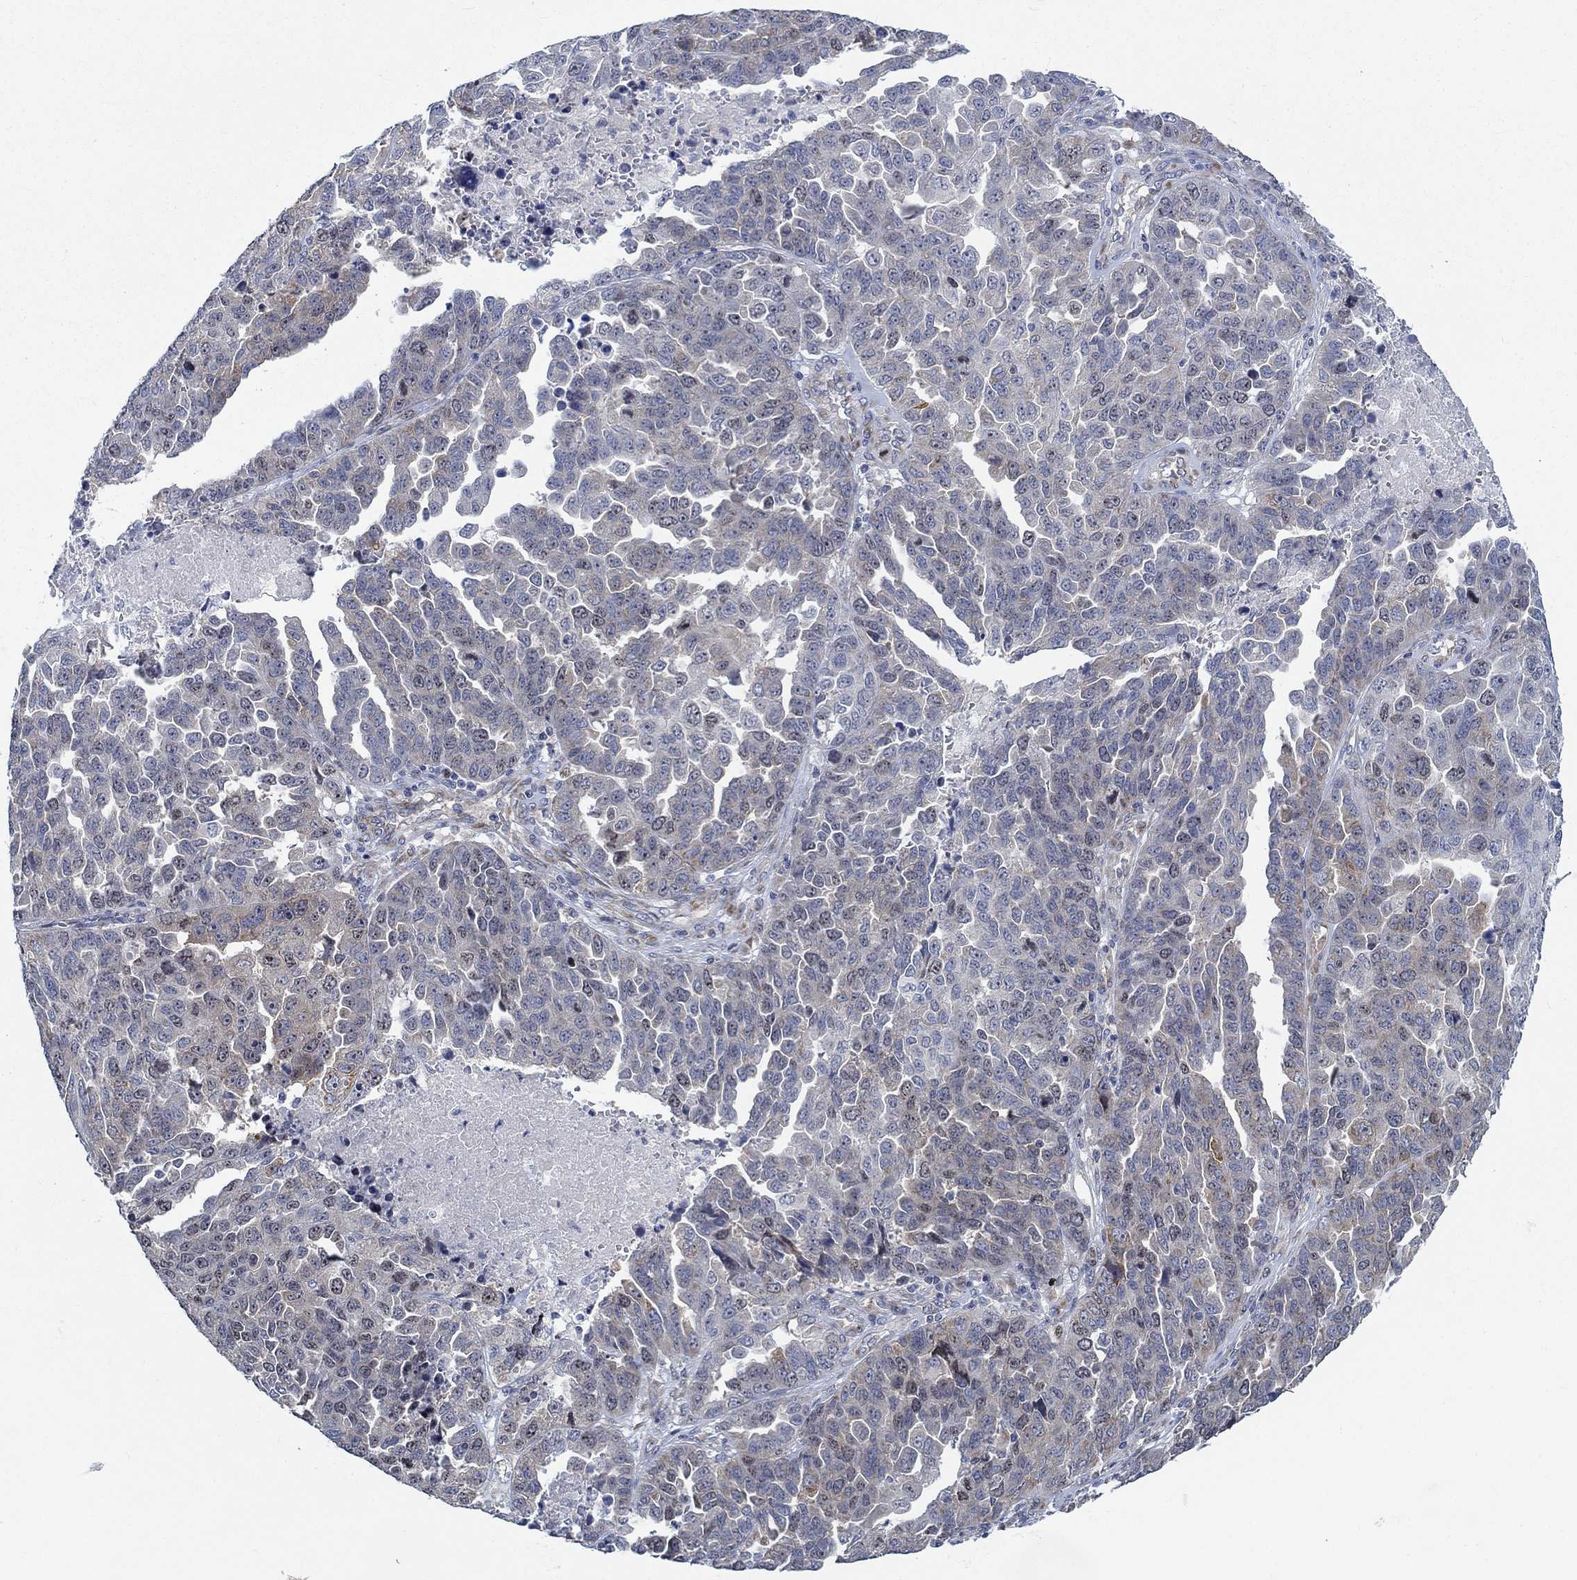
{"staining": {"intensity": "weak", "quantity": "25%-75%", "location": "cytoplasmic/membranous"}, "tissue": "ovarian cancer", "cell_type": "Tumor cells", "image_type": "cancer", "snomed": [{"axis": "morphology", "description": "Cystadenocarcinoma, serous, NOS"}, {"axis": "topography", "description": "Ovary"}], "caption": "The immunohistochemical stain labels weak cytoplasmic/membranous expression in tumor cells of ovarian cancer tissue.", "gene": "MMP24", "patient": {"sex": "female", "age": 87}}